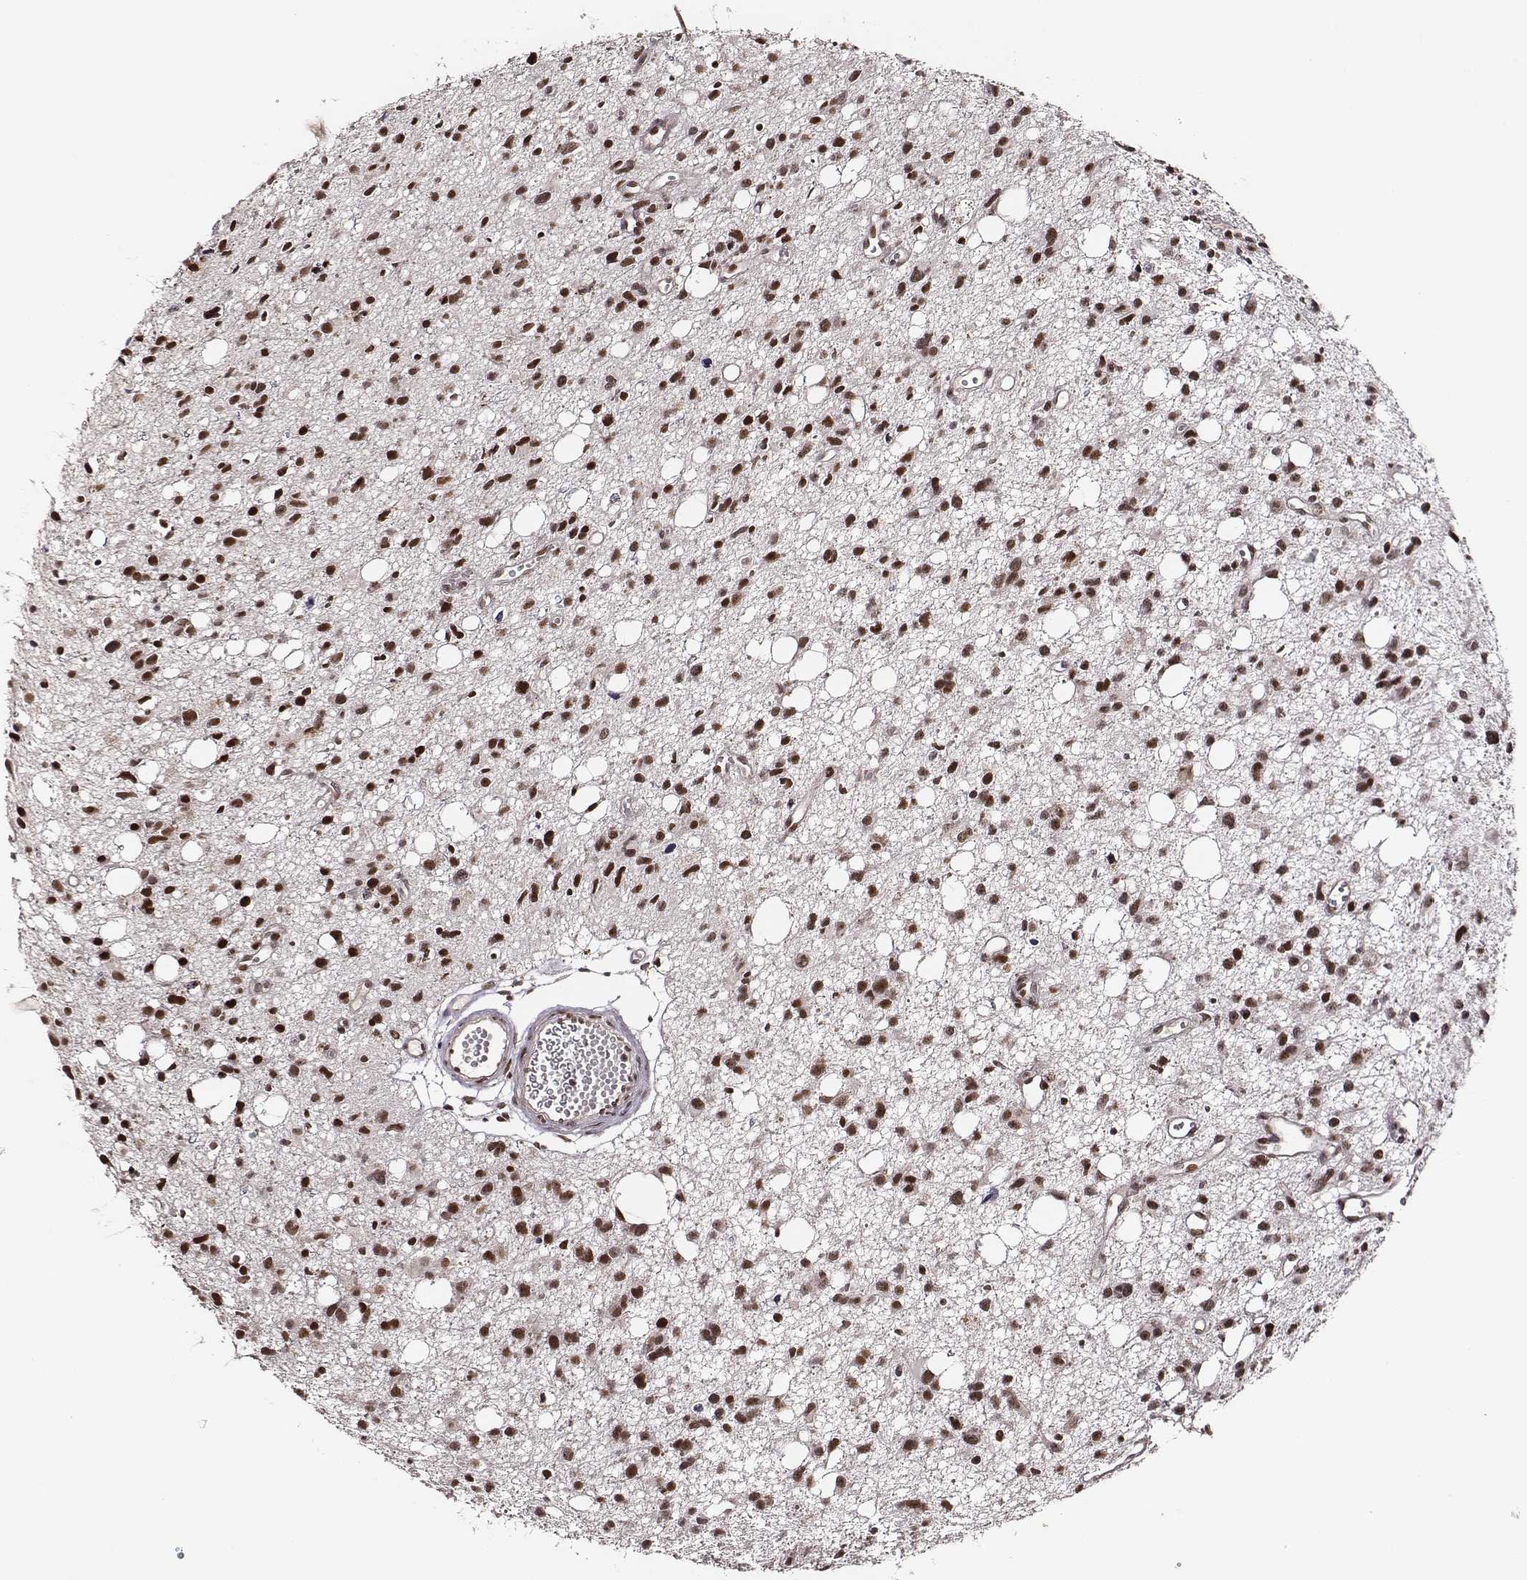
{"staining": {"intensity": "strong", "quantity": ">75%", "location": "nuclear"}, "tissue": "glioma", "cell_type": "Tumor cells", "image_type": "cancer", "snomed": [{"axis": "morphology", "description": "Glioma, malignant, High grade"}, {"axis": "topography", "description": "Brain"}], "caption": "The micrograph reveals immunohistochemical staining of high-grade glioma (malignant). There is strong nuclear positivity is appreciated in approximately >75% of tumor cells.", "gene": "PPARA", "patient": {"sex": "male", "age": 23}}